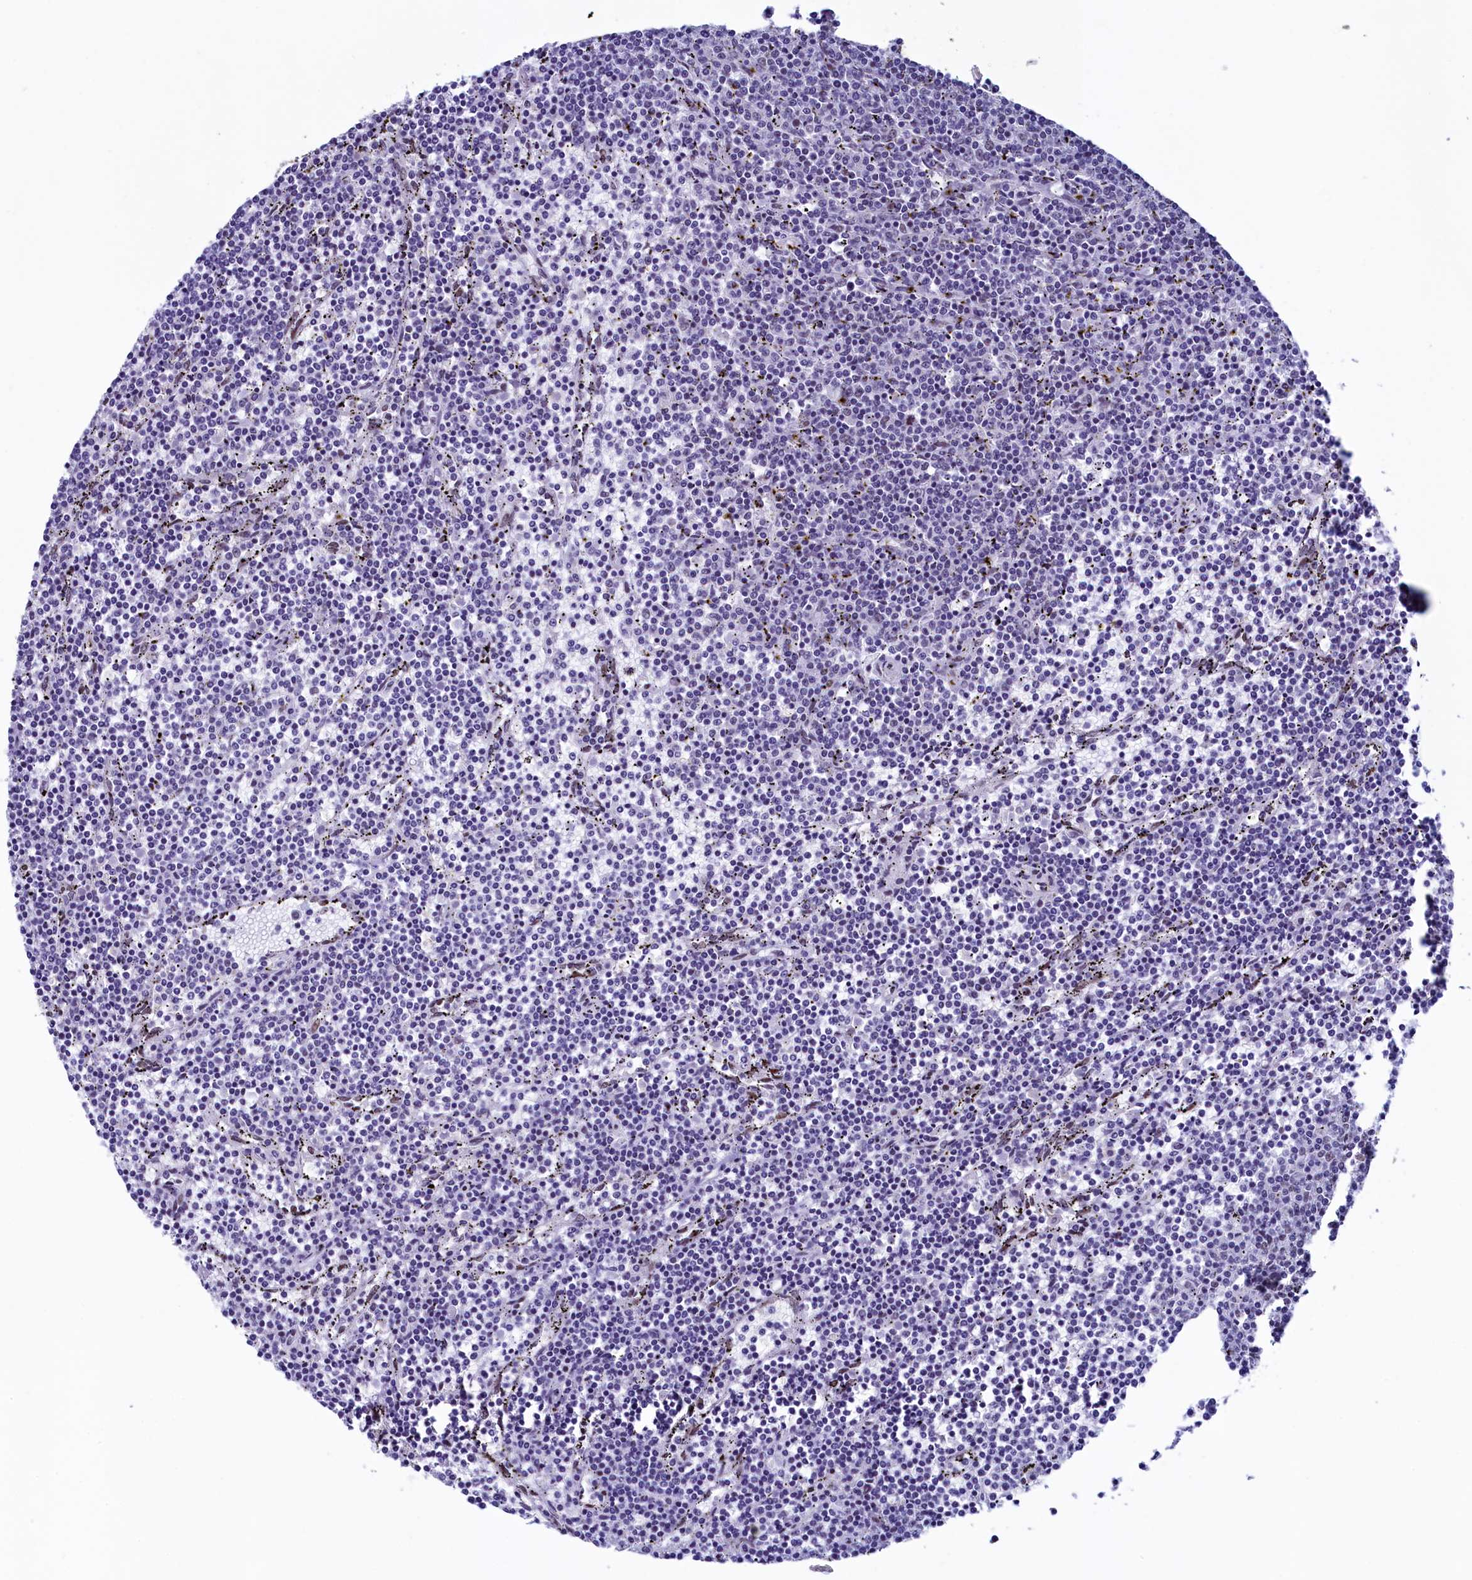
{"staining": {"intensity": "negative", "quantity": "none", "location": "none"}, "tissue": "lymphoma", "cell_type": "Tumor cells", "image_type": "cancer", "snomed": [{"axis": "morphology", "description": "Malignant lymphoma, non-Hodgkin's type, Low grade"}, {"axis": "topography", "description": "Spleen"}], "caption": "There is no significant positivity in tumor cells of malignant lymphoma, non-Hodgkin's type (low-grade).", "gene": "SUGP2", "patient": {"sex": "female", "age": 50}}